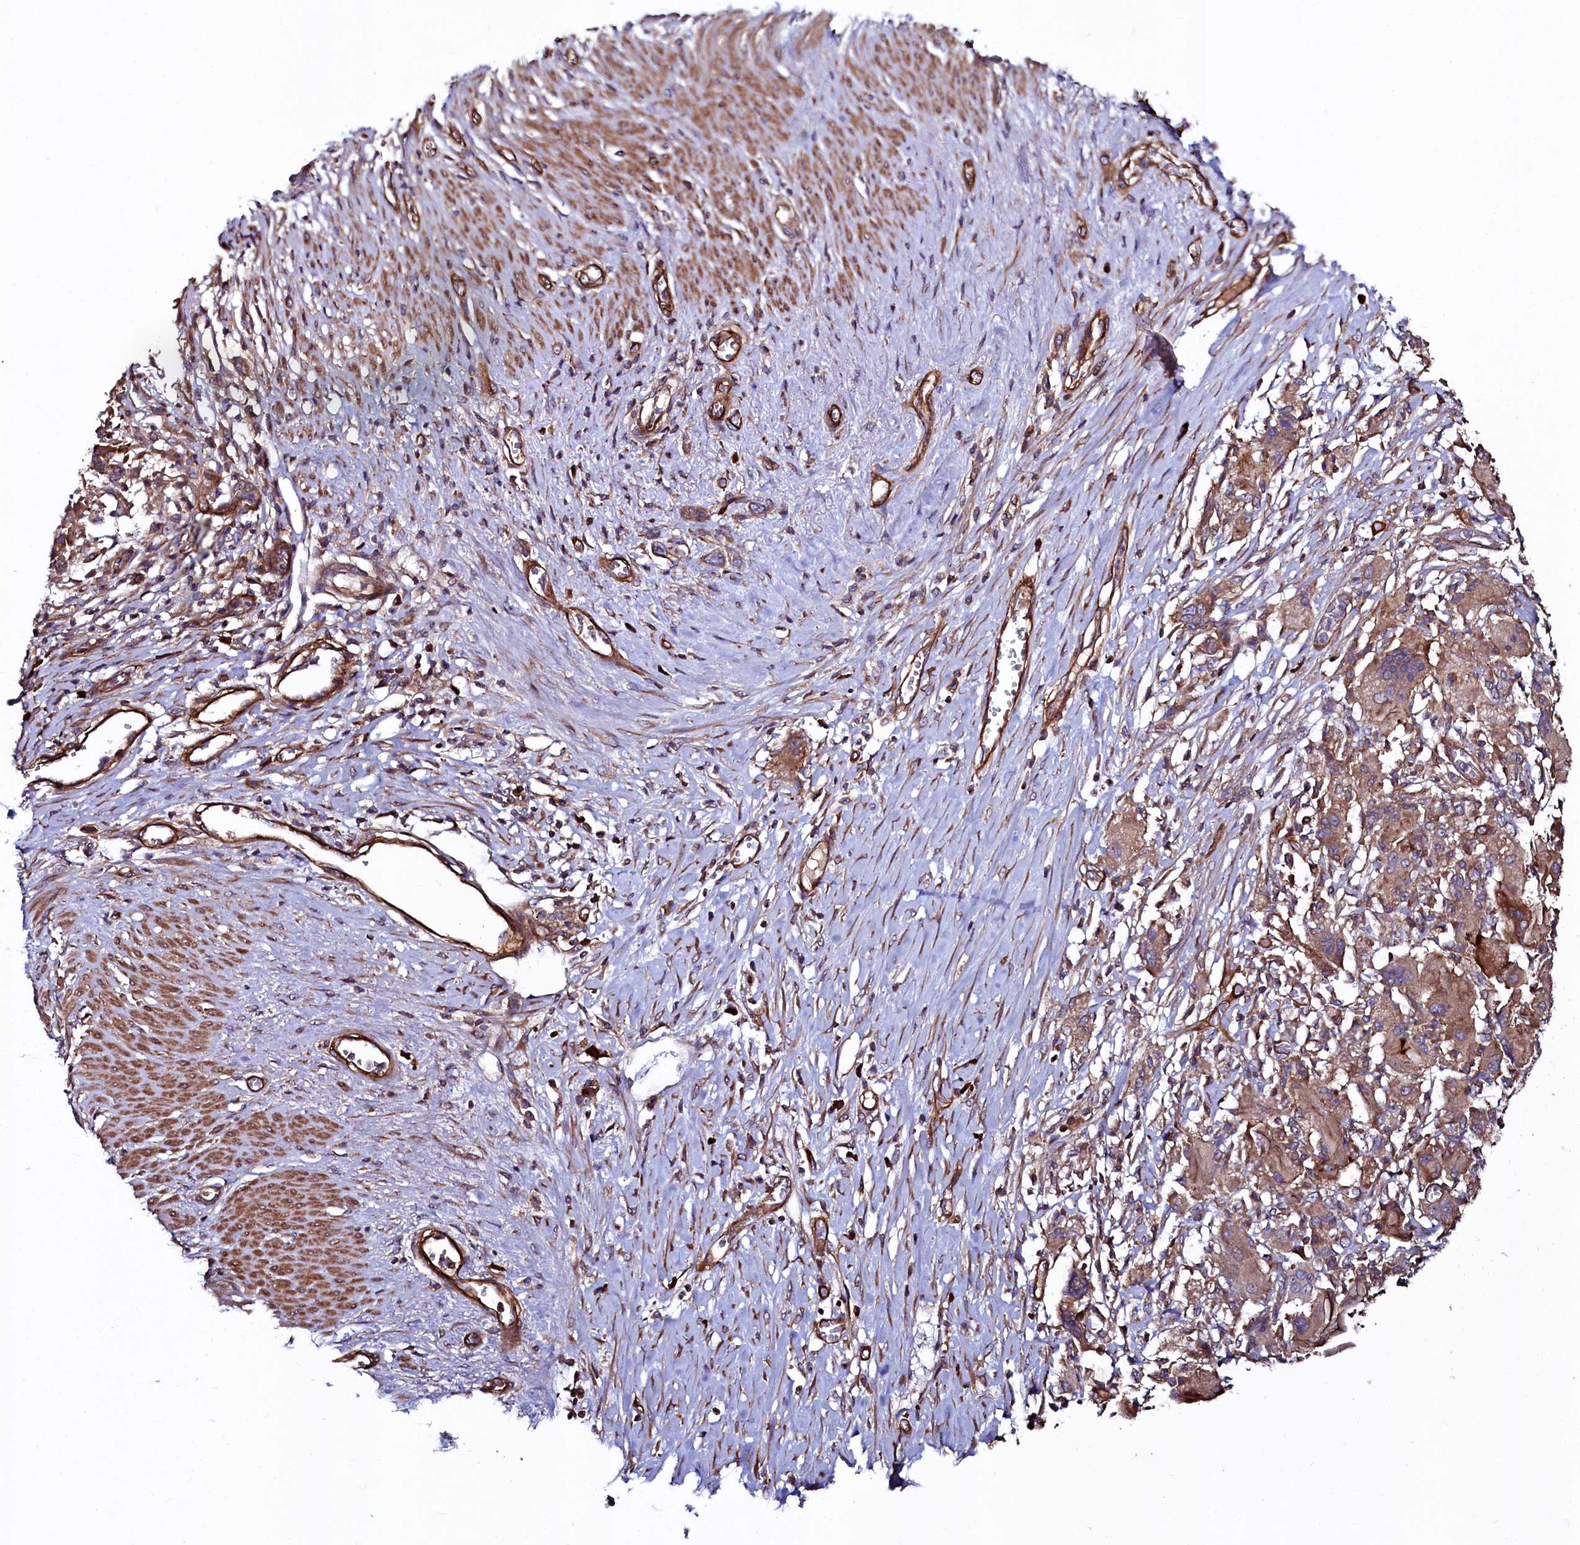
{"staining": {"intensity": "moderate", "quantity": ">75%", "location": "cytoplasmic/membranous"}, "tissue": "stomach cancer", "cell_type": "Tumor cells", "image_type": "cancer", "snomed": [{"axis": "morphology", "description": "Adenocarcinoma, NOS"}, {"axis": "morphology", "description": "Adenocarcinoma, High grade"}, {"axis": "topography", "description": "Stomach, upper"}, {"axis": "topography", "description": "Stomach, lower"}], "caption": "The image exhibits a brown stain indicating the presence of a protein in the cytoplasmic/membranous of tumor cells in adenocarcinoma (stomach).", "gene": "USPL1", "patient": {"sex": "female", "age": 65}}